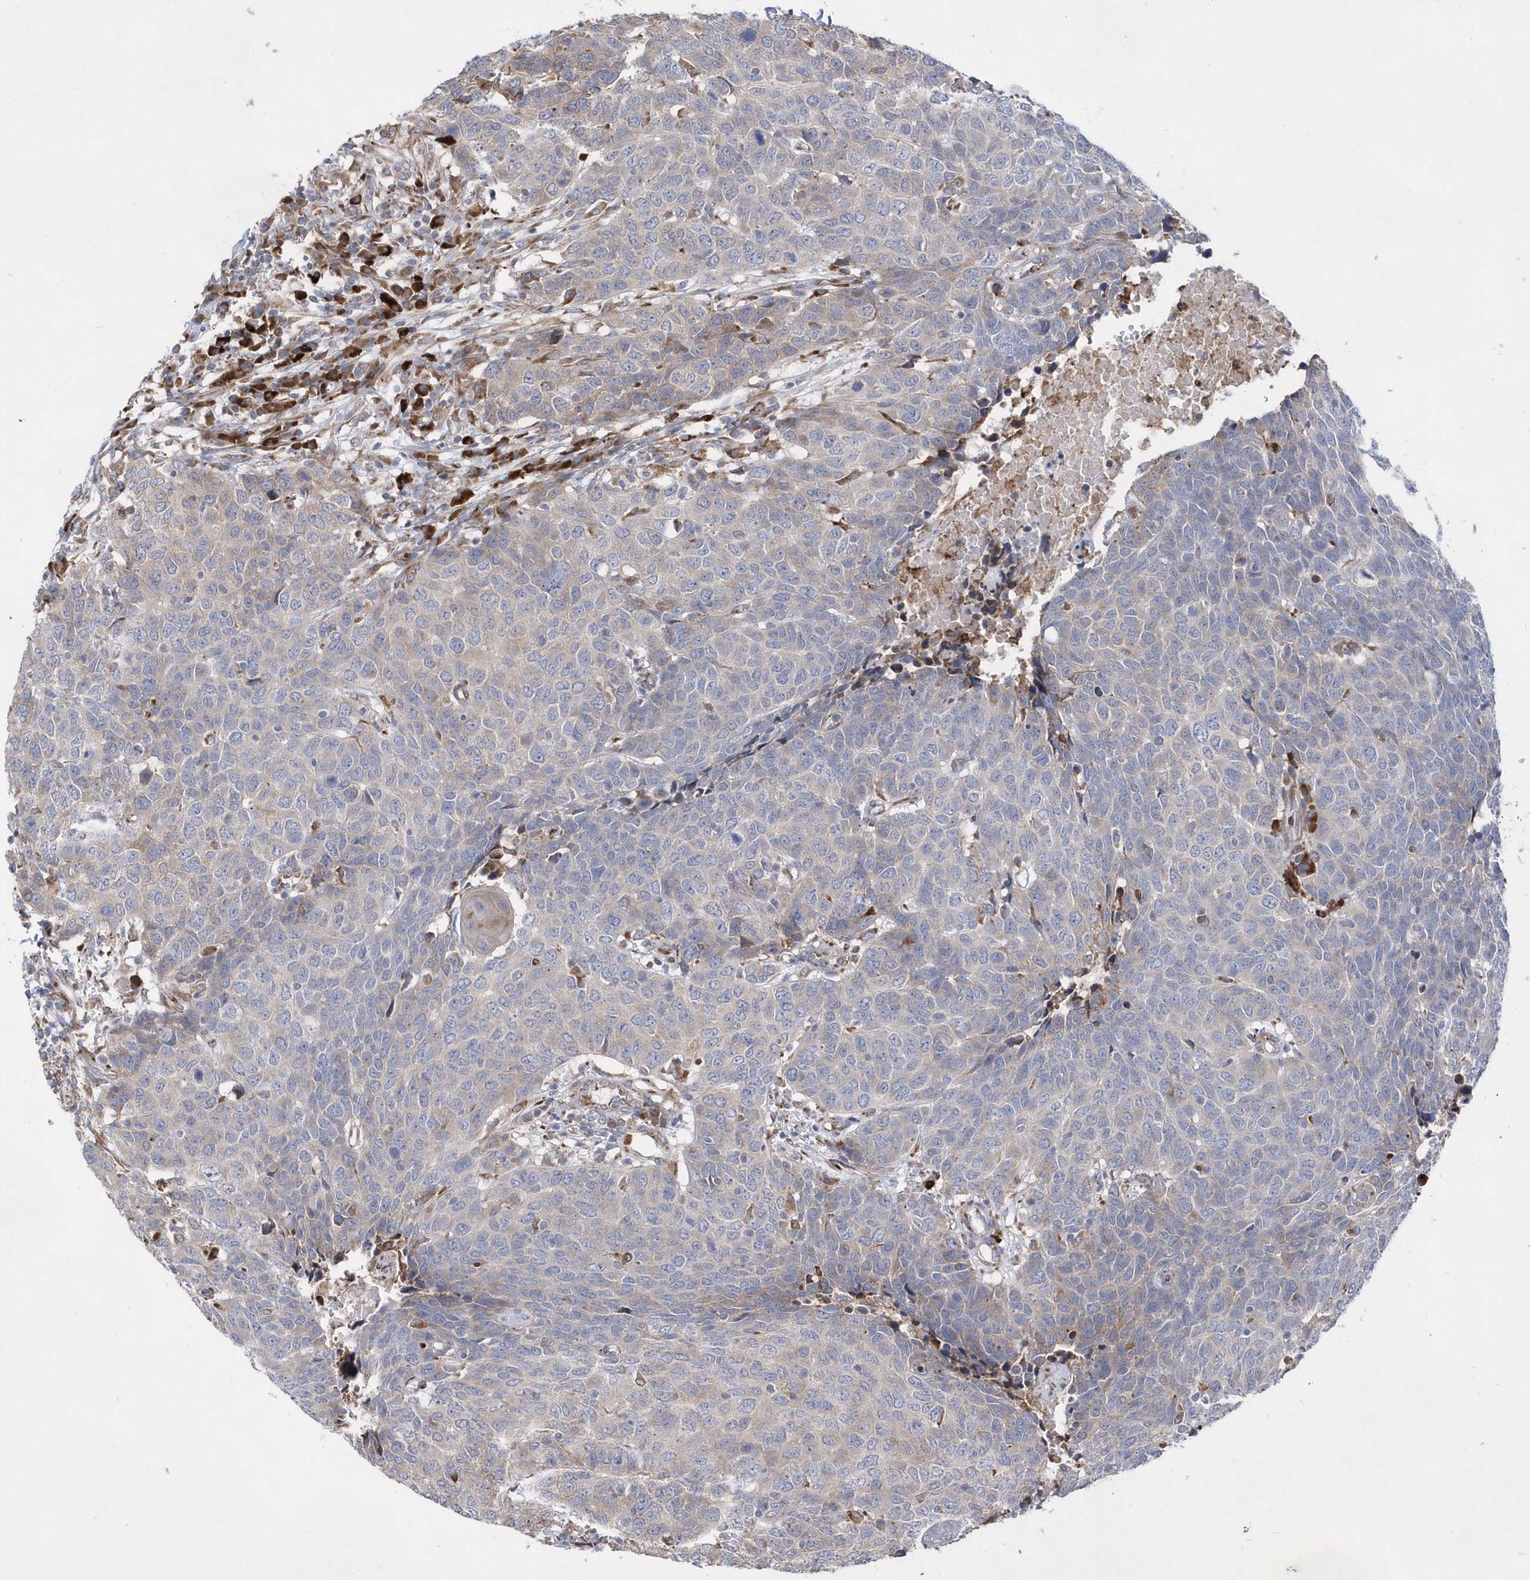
{"staining": {"intensity": "weak", "quantity": "<25%", "location": "cytoplasmic/membranous"}, "tissue": "head and neck cancer", "cell_type": "Tumor cells", "image_type": "cancer", "snomed": [{"axis": "morphology", "description": "Squamous cell carcinoma, NOS"}, {"axis": "topography", "description": "Head-Neck"}], "caption": "Immunohistochemistry (IHC) of human head and neck cancer (squamous cell carcinoma) exhibits no positivity in tumor cells.", "gene": "MED31", "patient": {"sex": "male", "age": 66}}